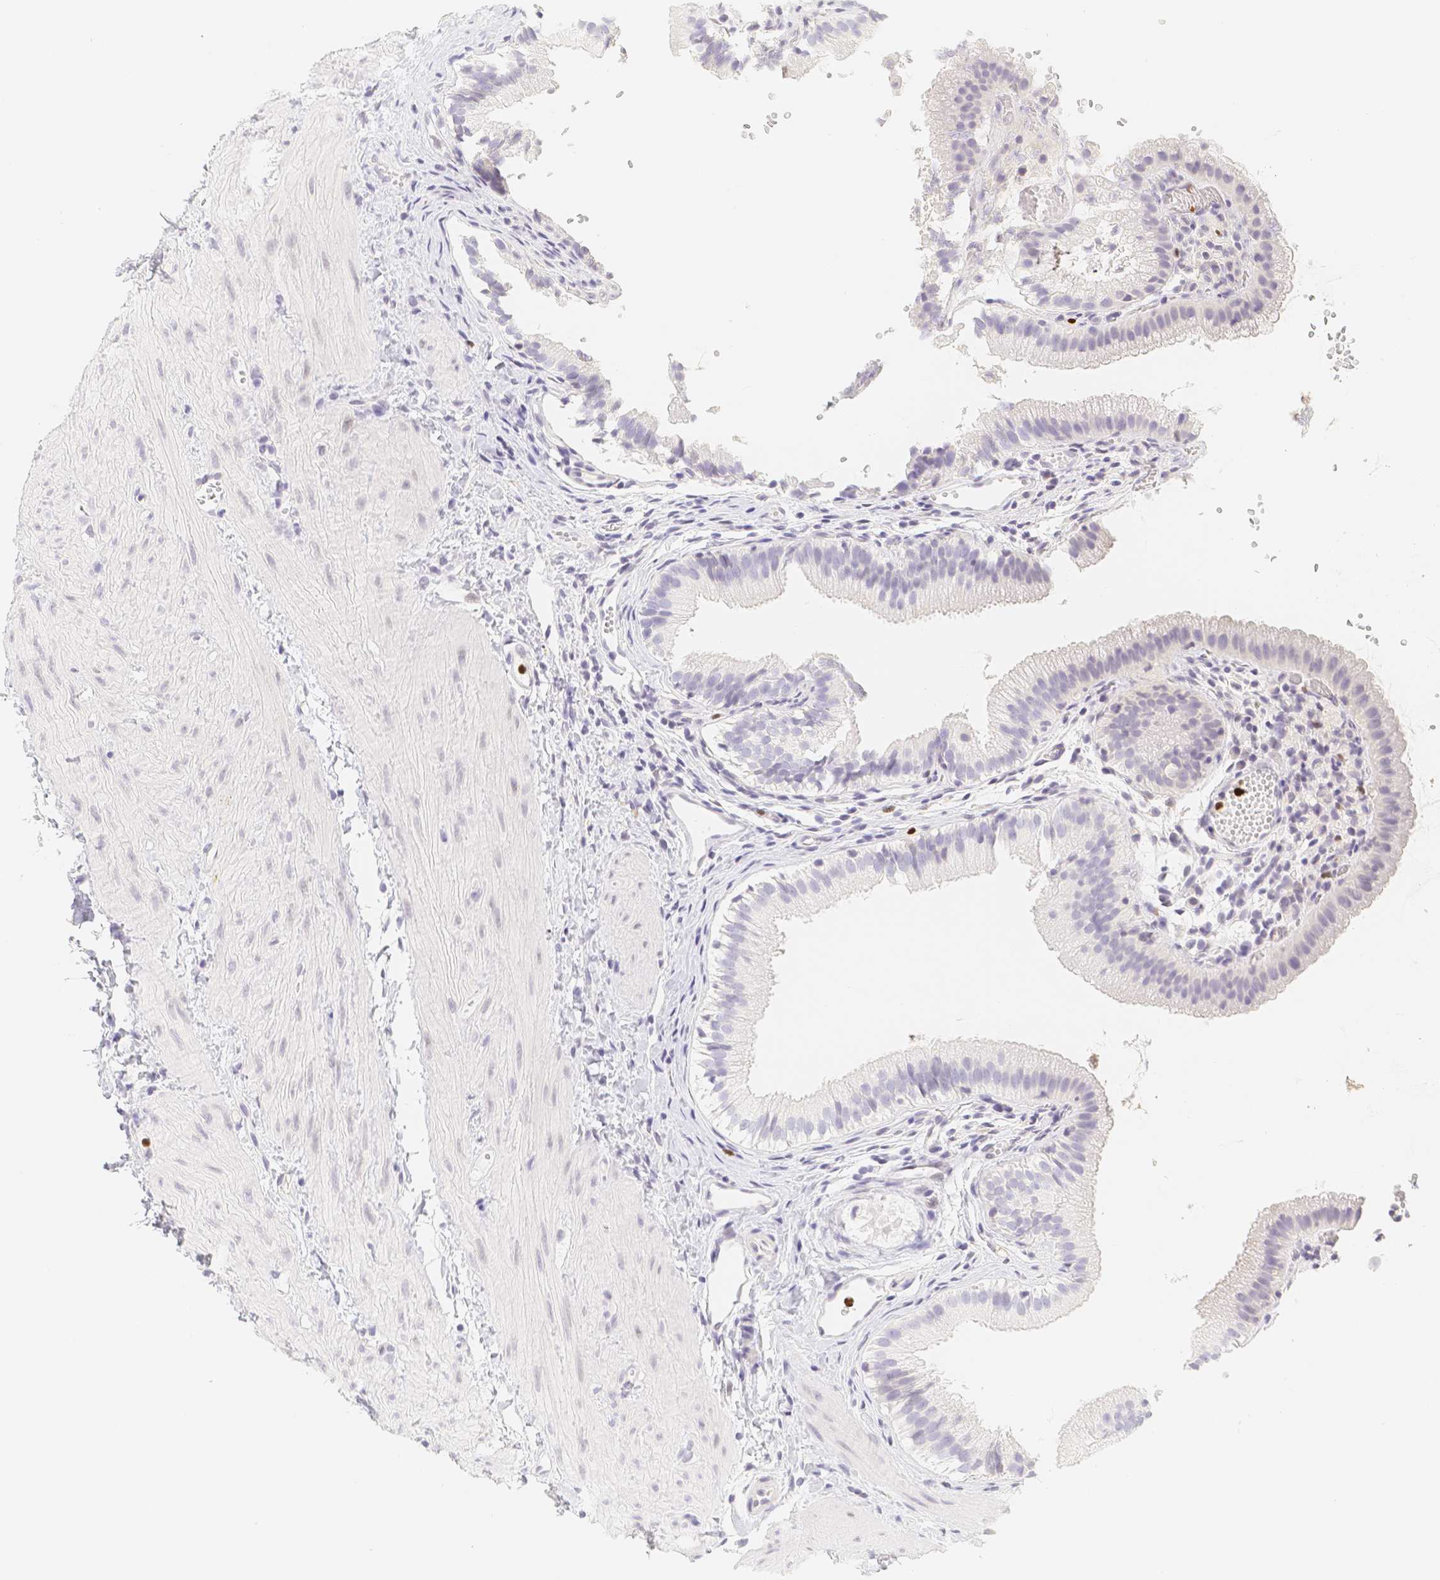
{"staining": {"intensity": "negative", "quantity": "none", "location": "none"}, "tissue": "gallbladder", "cell_type": "Glandular cells", "image_type": "normal", "snomed": [{"axis": "morphology", "description": "Normal tissue, NOS"}, {"axis": "topography", "description": "Gallbladder"}], "caption": "This is an IHC histopathology image of normal human gallbladder. There is no staining in glandular cells.", "gene": "PADI4", "patient": {"sex": "female", "age": 26}}